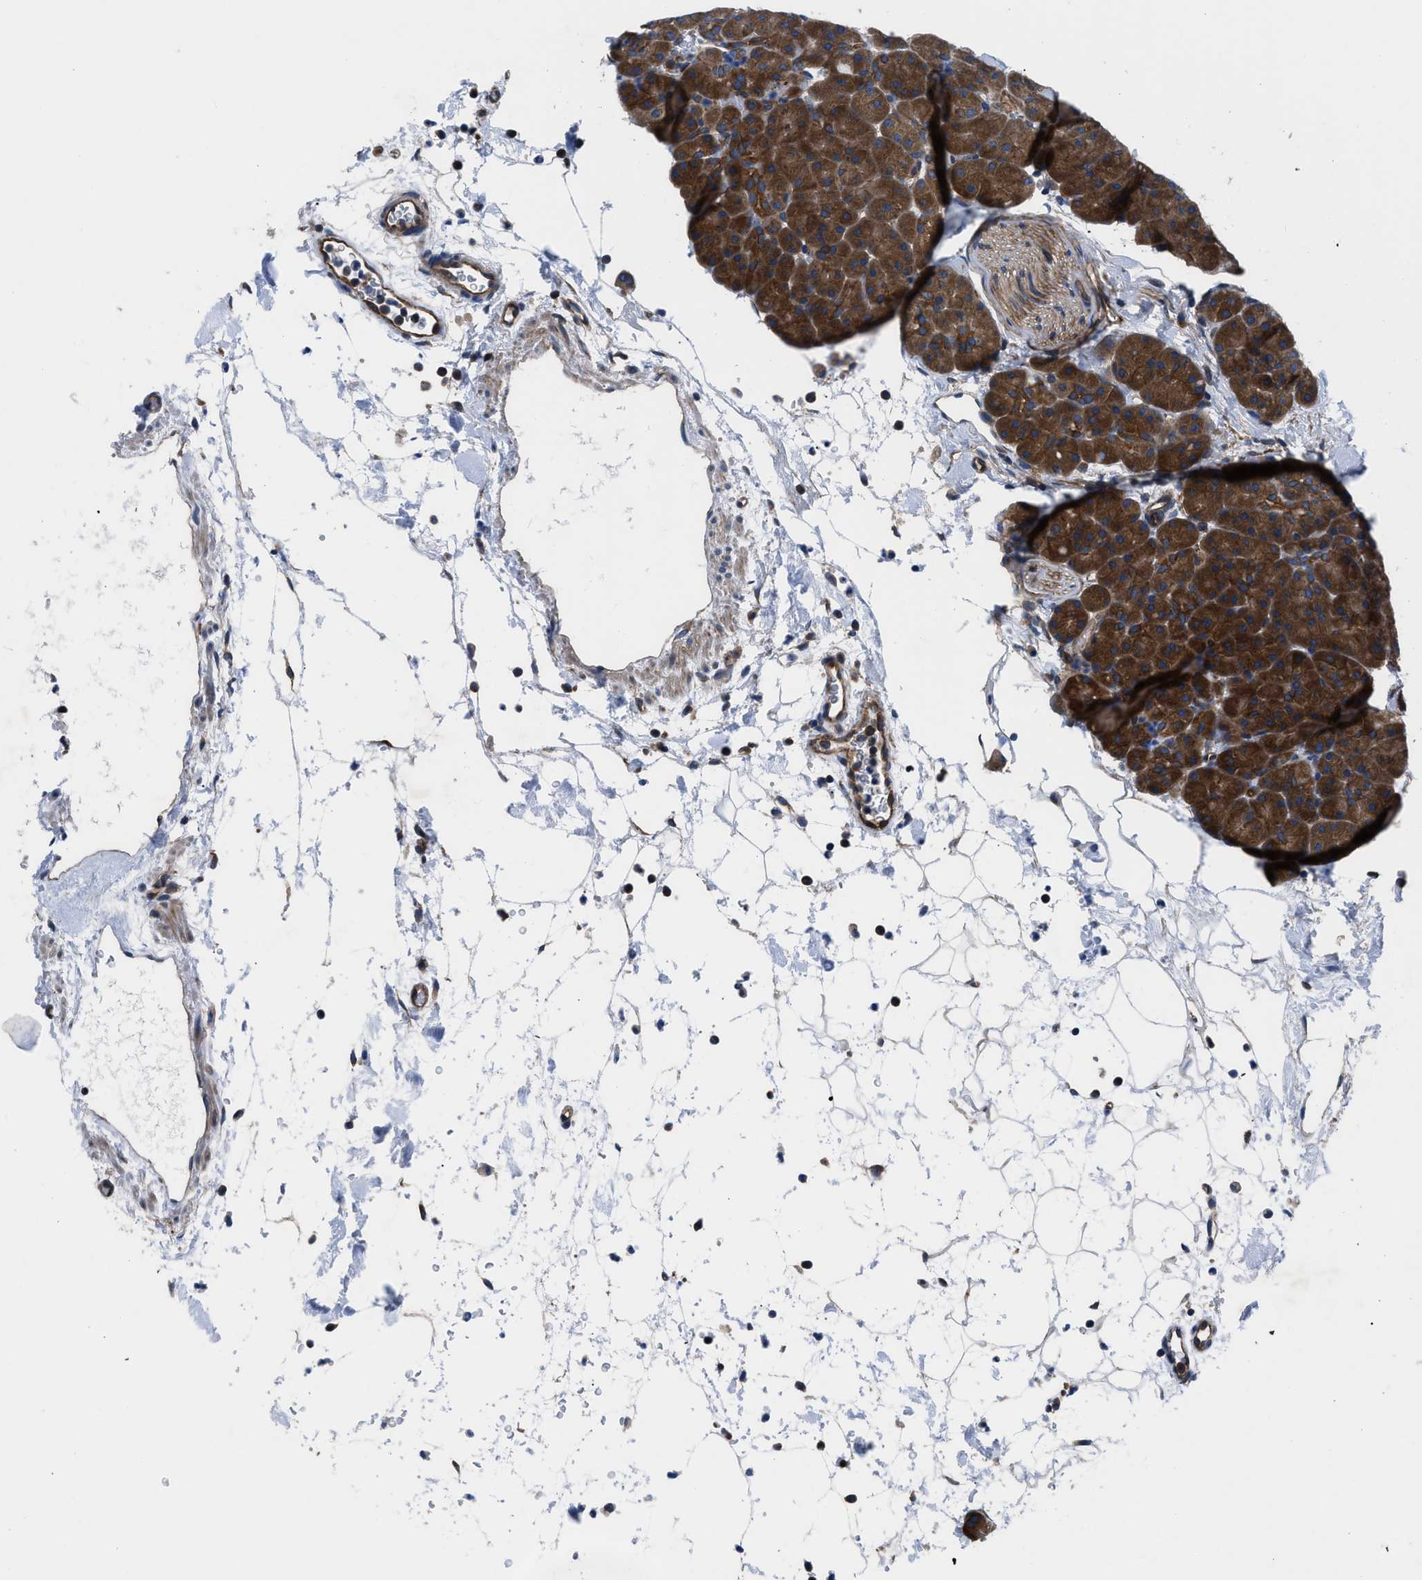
{"staining": {"intensity": "strong", "quantity": ">75%", "location": "cytoplasmic/membranous"}, "tissue": "pancreas", "cell_type": "Exocrine glandular cells", "image_type": "normal", "snomed": [{"axis": "morphology", "description": "Normal tissue, NOS"}, {"axis": "topography", "description": "Pancreas"}], "caption": "The image demonstrates immunohistochemical staining of benign pancreas. There is strong cytoplasmic/membranous positivity is identified in about >75% of exocrine glandular cells. Ihc stains the protein of interest in brown and the nuclei are stained blue.", "gene": "TRIP4", "patient": {"sex": "male", "age": 66}}